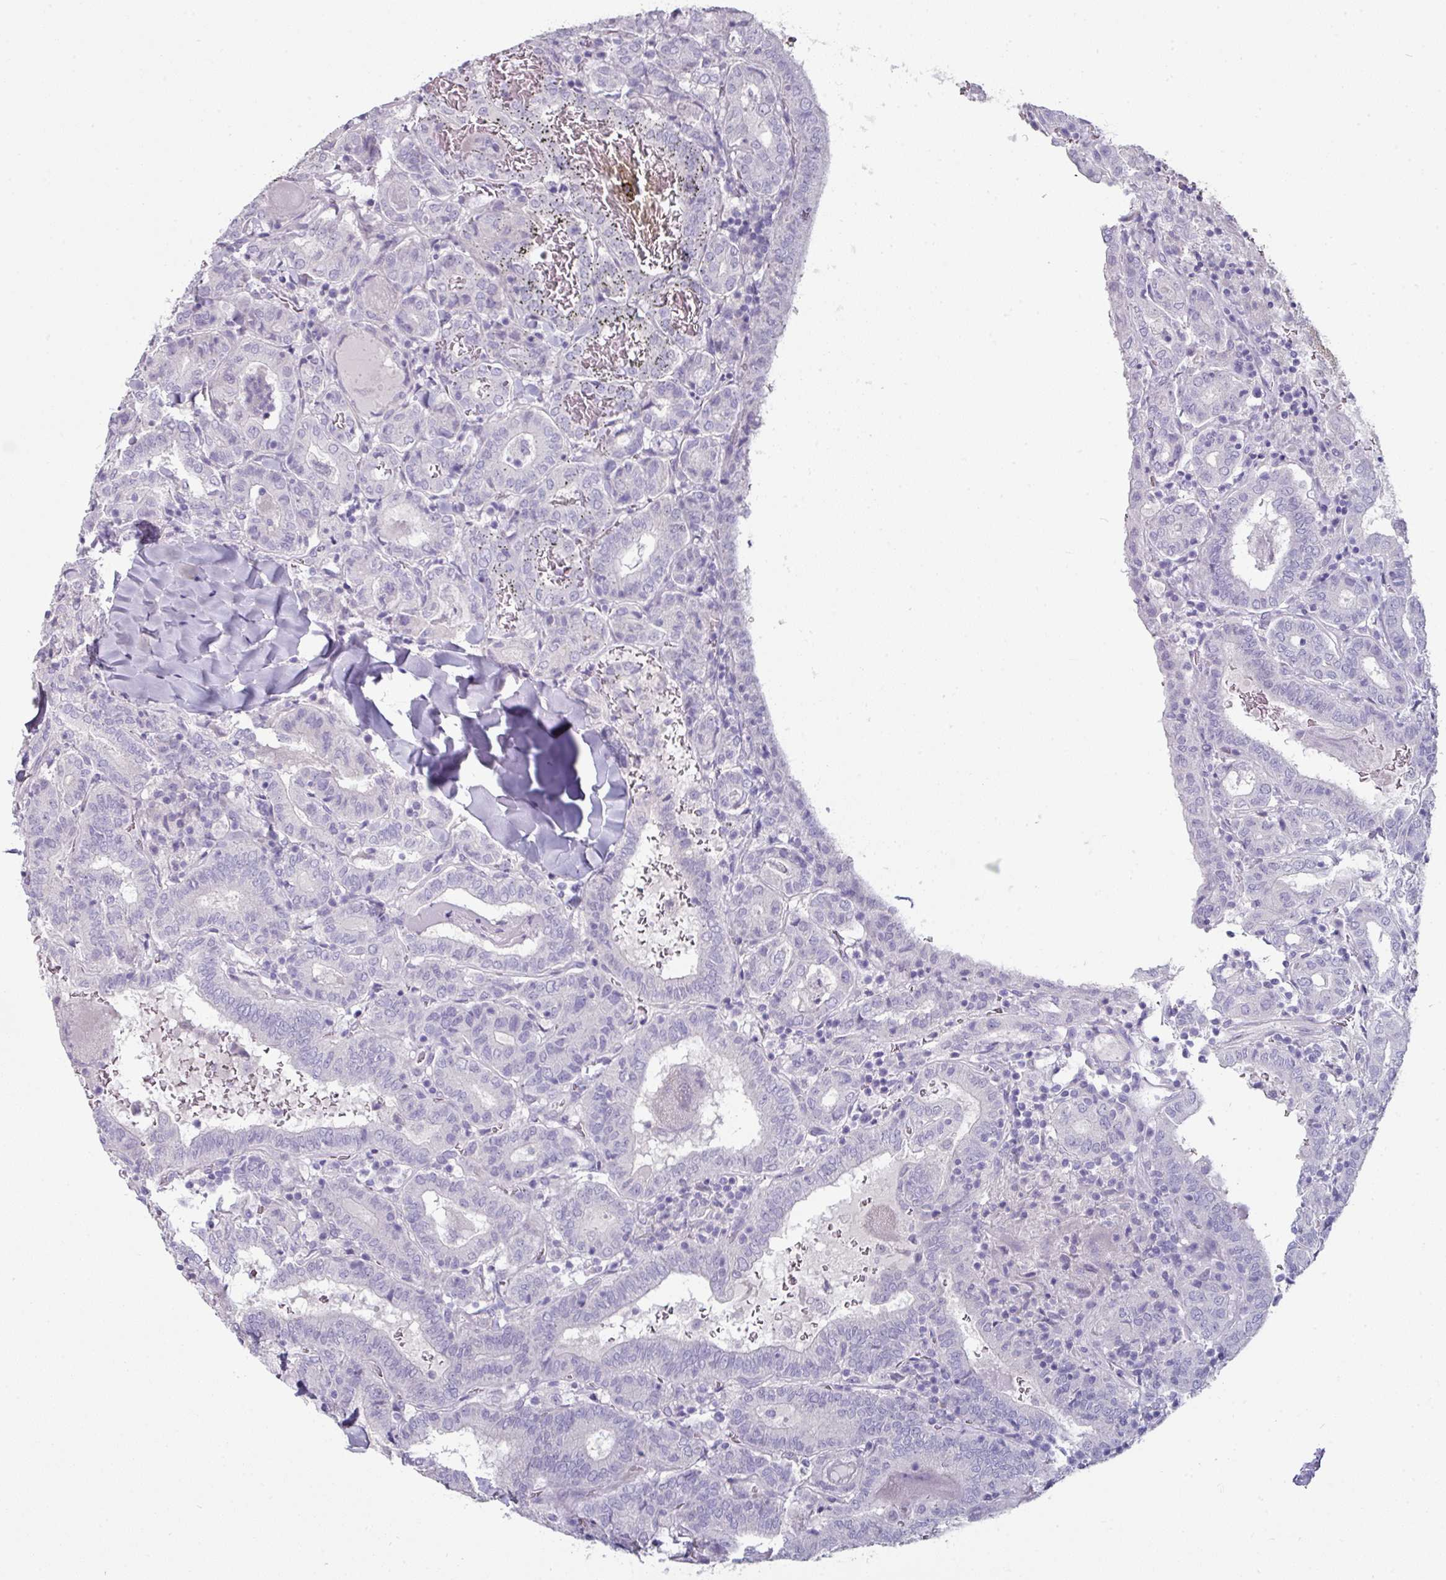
{"staining": {"intensity": "negative", "quantity": "none", "location": "none"}, "tissue": "thyroid cancer", "cell_type": "Tumor cells", "image_type": "cancer", "snomed": [{"axis": "morphology", "description": "Papillary adenocarcinoma, NOS"}, {"axis": "topography", "description": "Thyroid gland"}], "caption": "Immunohistochemistry (IHC) micrograph of neoplastic tissue: human thyroid cancer stained with DAB (3,3'-diaminobenzidine) demonstrates no significant protein positivity in tumor cells.", "gene": "SLC17A7", "patient": {"sex": "female", "age": 72}}